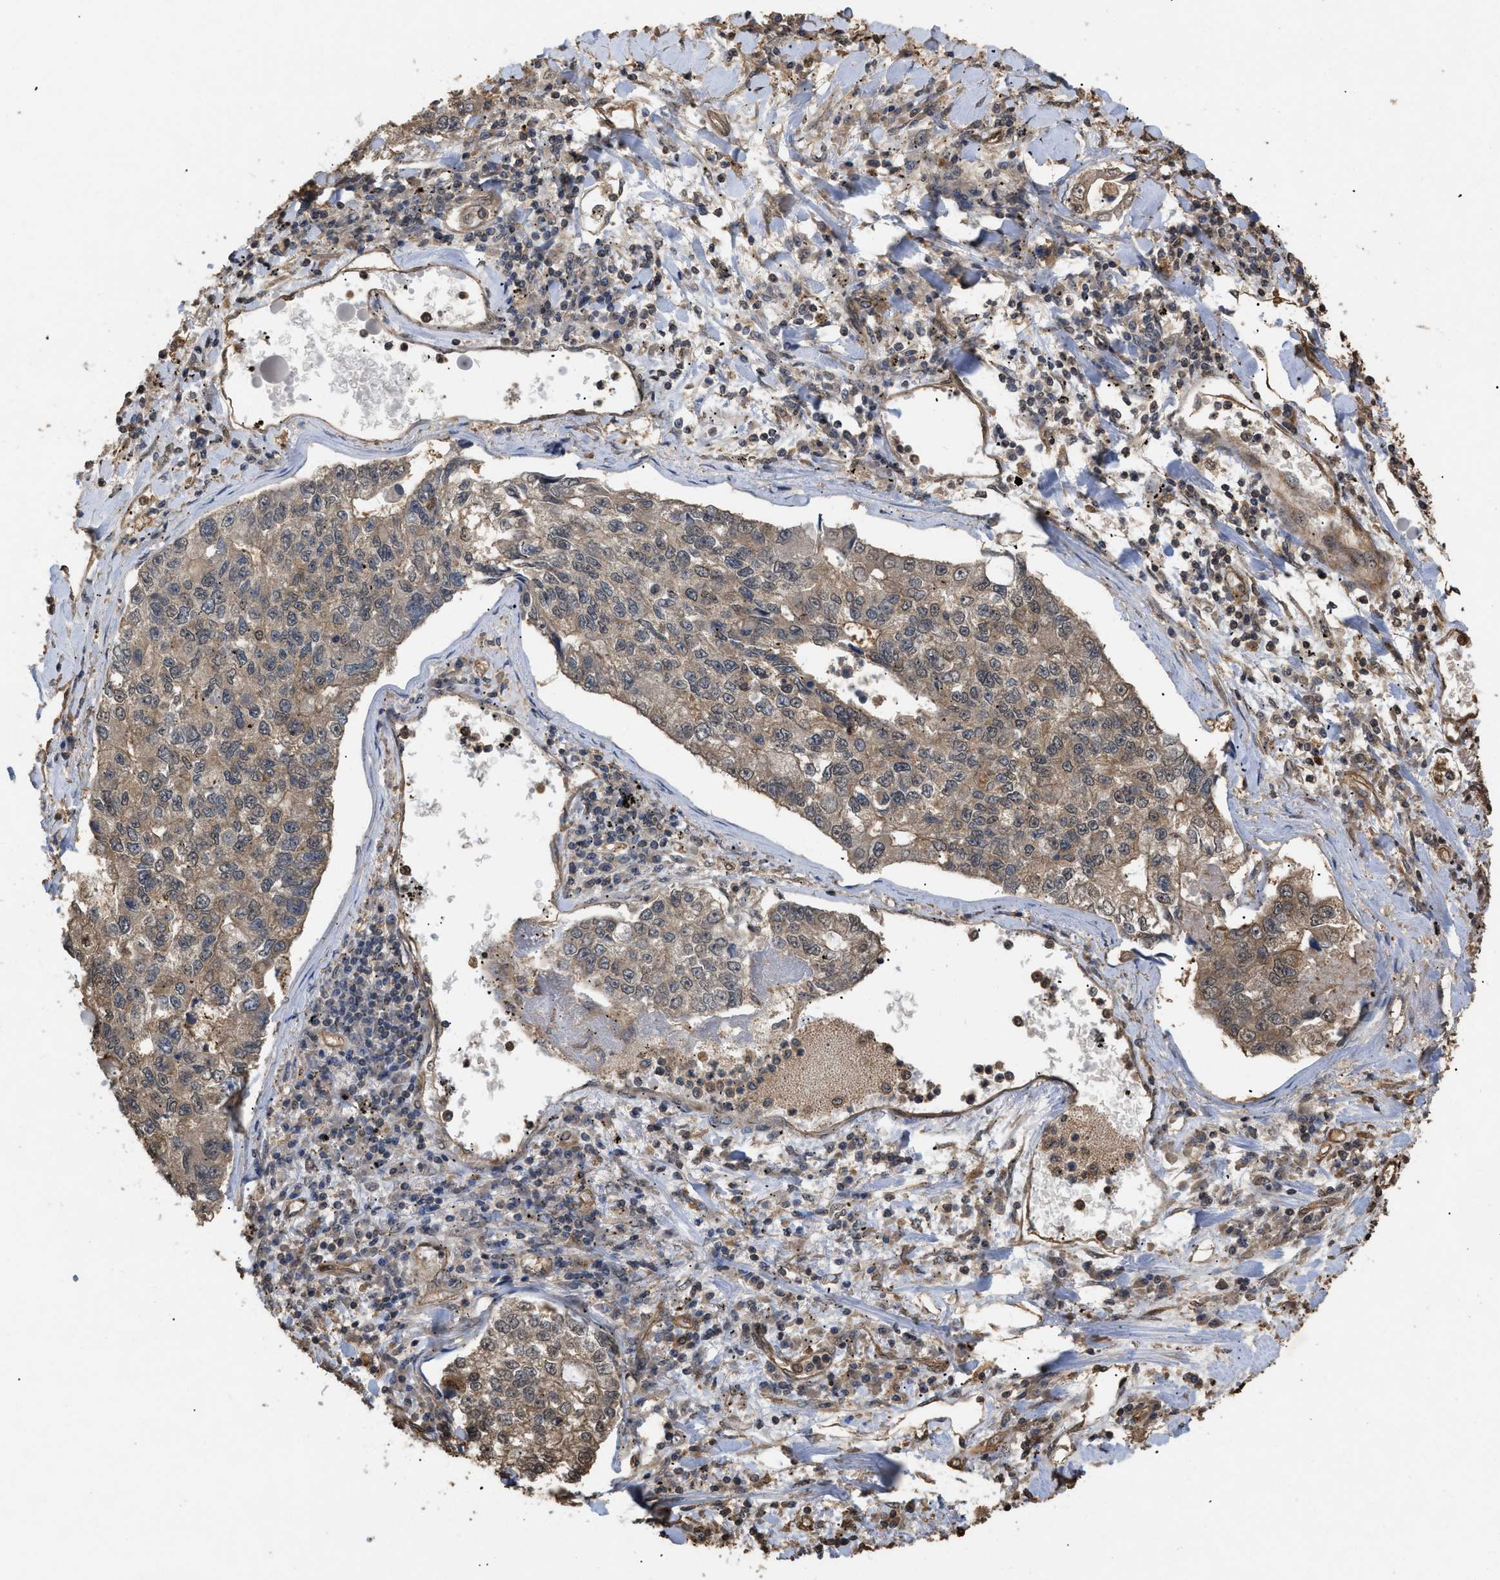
{"staining": {"intensity": "moderate", "quantity": "25%-75%", "location": "cytoplasmic/membranous"}, "tissue": "lung cancer", "cell_type": "Tumor cells", "image_type": "cancer", "snomed": [{"axis": "morphology", "description": "Adenocarcinoma, NOS"}, {"axis": "topography", "description": "Lung"}], "caption": "Immunohistochemical staining of human lung adenocarcinoma reveals medium levels of moderate cytoplasmic/membranous positivity in about 25%-75% of tumor cells.", "gene": "CALM1", "patient": {"sex": "male", "age": 49}}